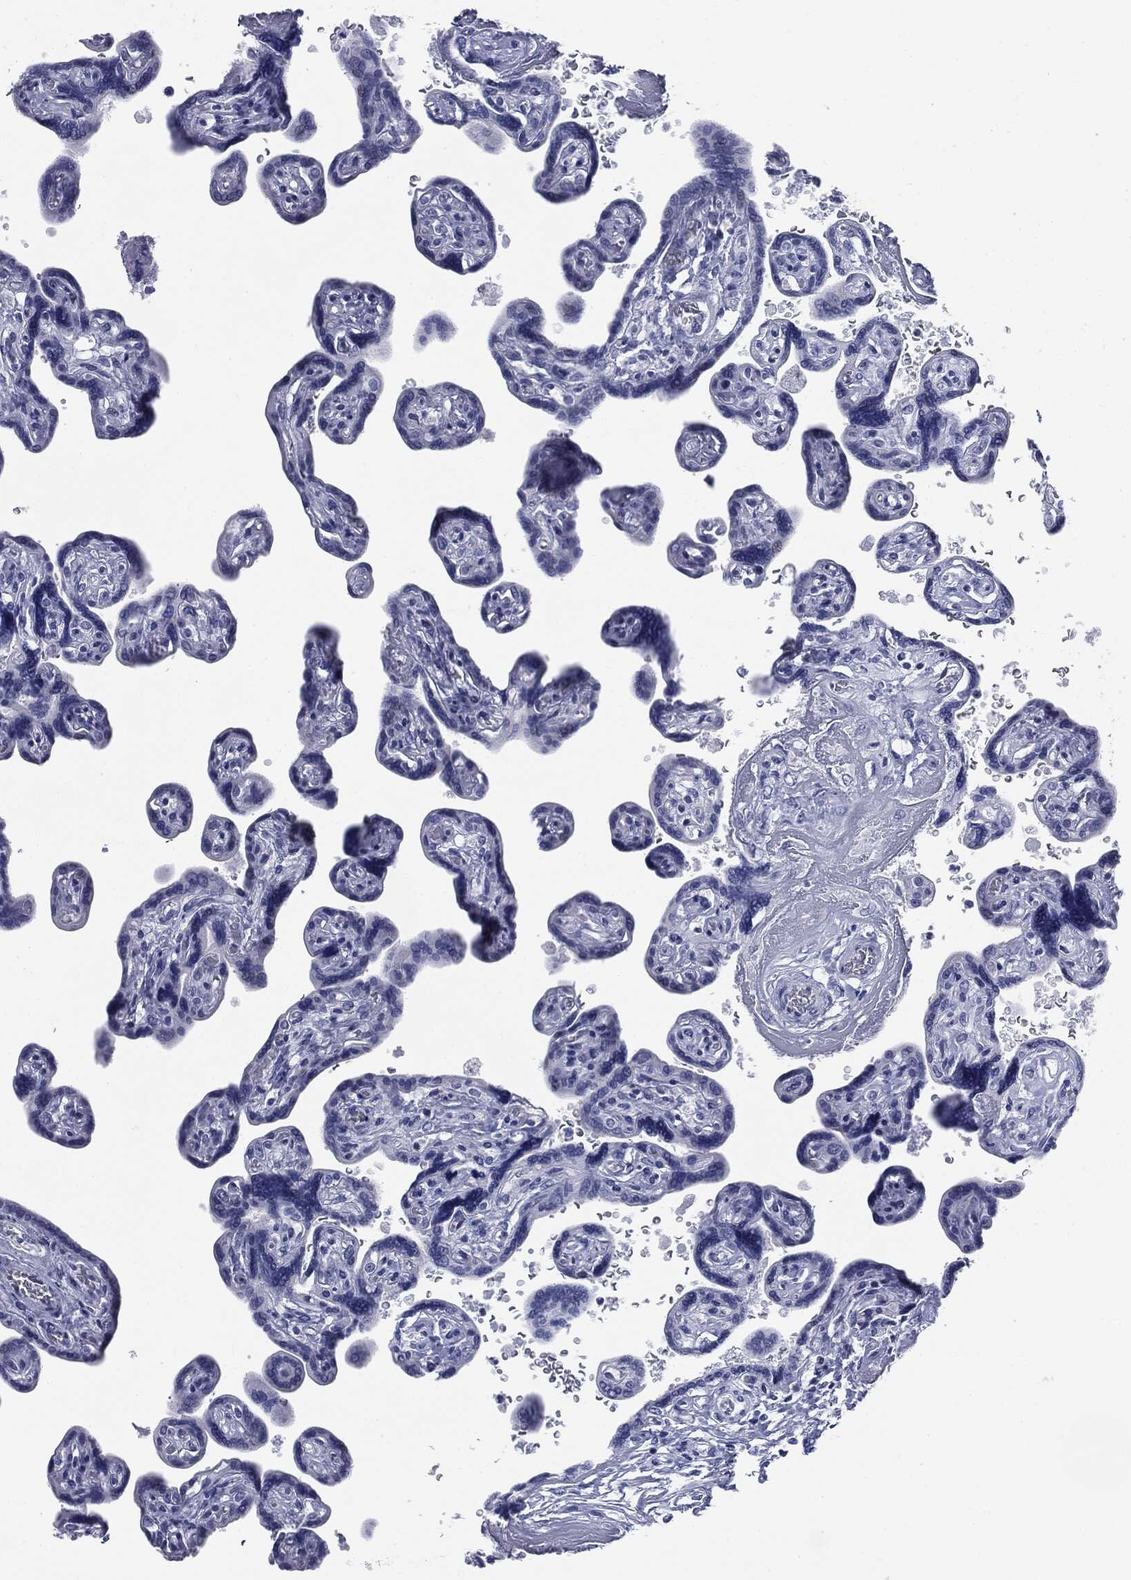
{"staining": {"intensity": "negative", "quantity": "none", "location": "none"}, "tissue": "placenta", "cell_type": "Decidual cells", "image_type": "normal", "snomed": [{"axis": "morphology", "description": "Normal tissue, NOS"}, {"axis": "topography", "description": "Placenta"}], "caption": "Micrograph shows no protein positivity in decidual cells of unremarkable placenta. Nuclei are stained in blue.", "gene": "ATP2A1", "patient": {"sex": "female", "age": 32}}